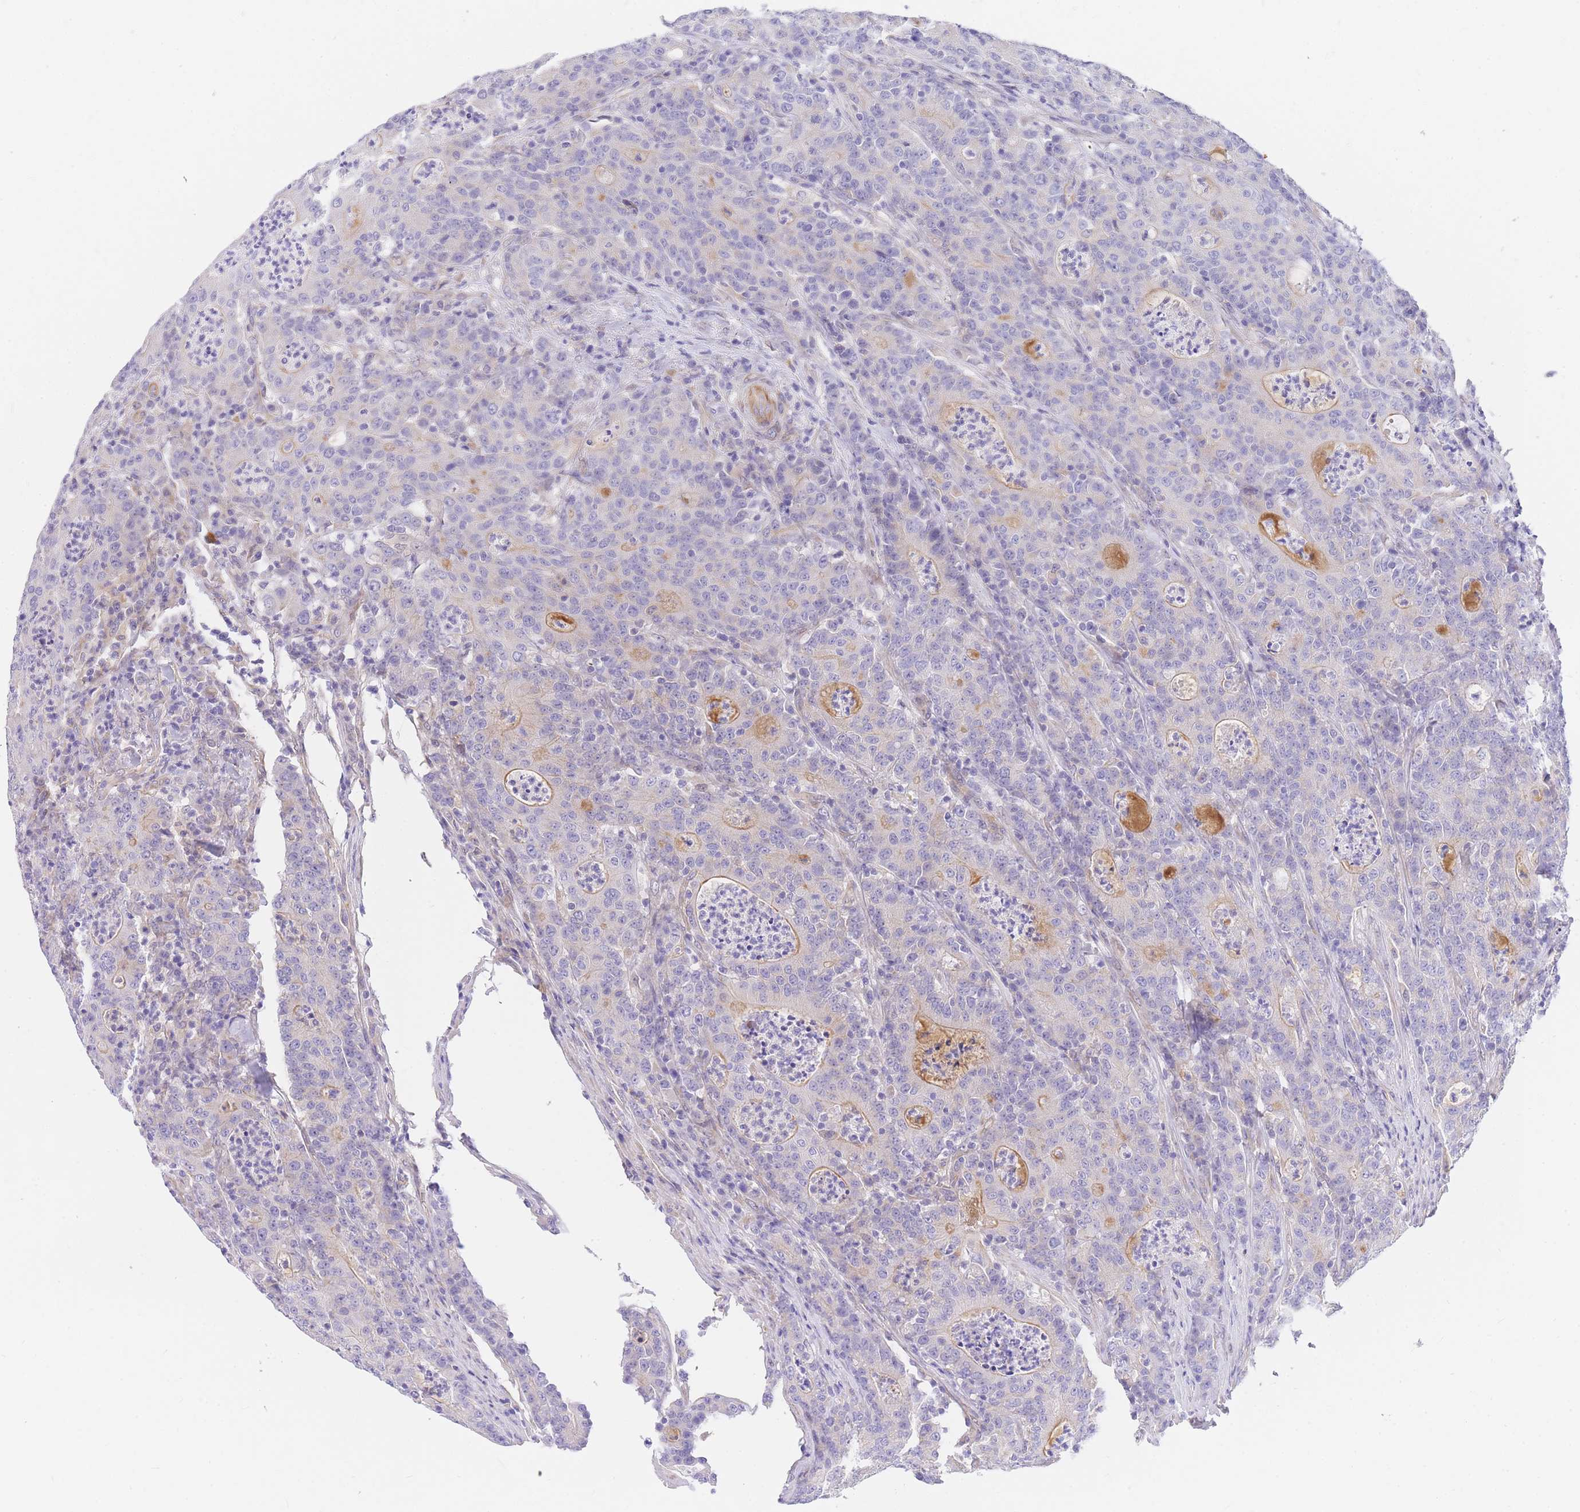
{"staining": {"intensity": "weak", "quantity": "<25%", "location": "cytoplasmic/membranous"}, "tissue": "colorectal cancer", "cell_type": "Tumor cells", "image_type": "cancer", "snomed": [{"axis": "morphology", "description": "Adenocarcinoma, NOS"}, {"axis": "topography", "description": "Colon"}], "caption": "IHC image of neoplastic tissue: colorectal cancer stained with DAB exhibits no significant protein staining in tumor cells.", "gene": "SRSF12", "patient": {"sex": "male", "age": 83}}